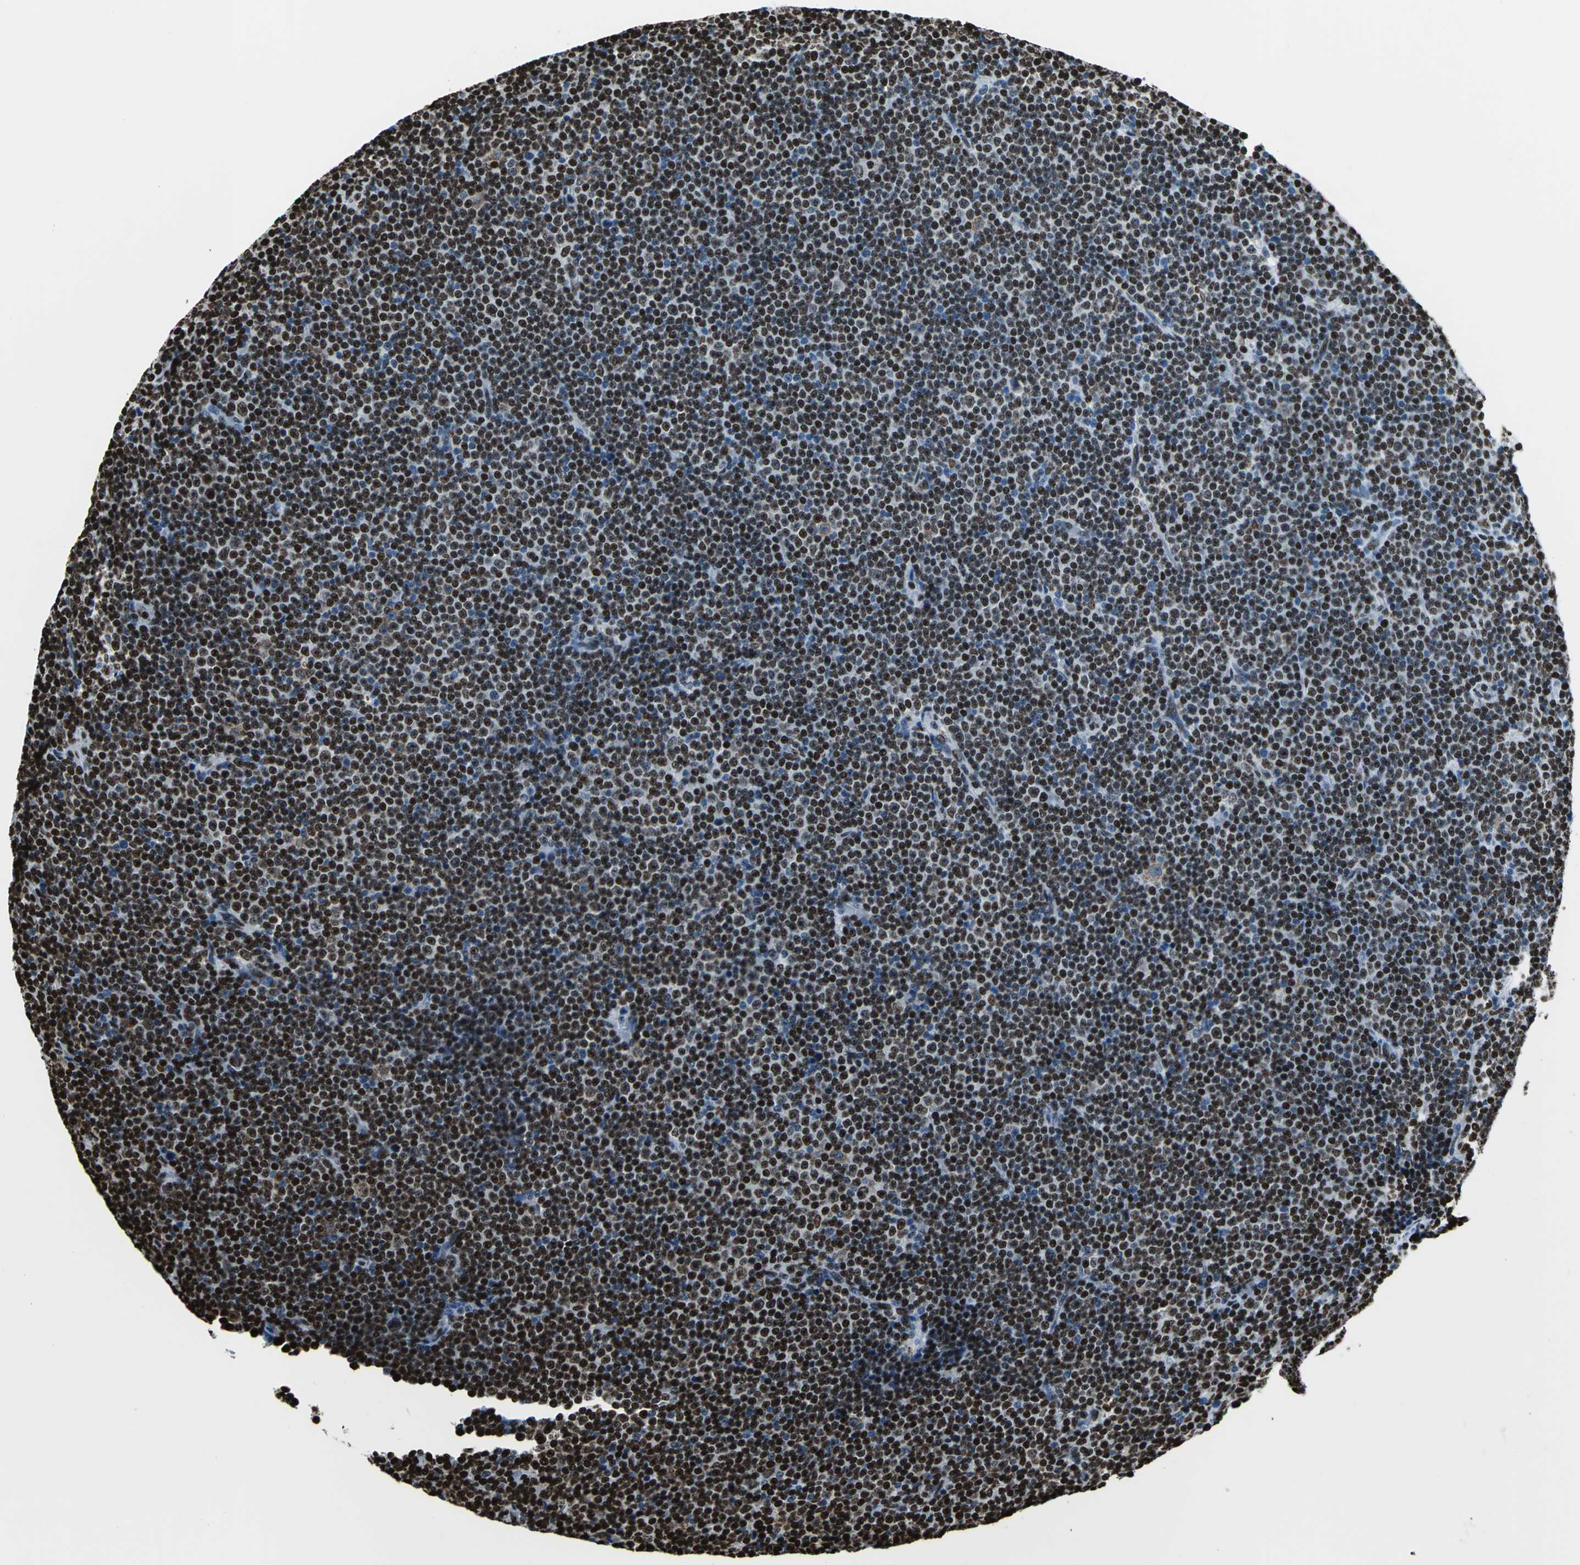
{"staining": {"intensity": "strong", "quantity": ">75%", "location": "nuclear"}, "tissue": "lymphoma", "cell_type": "Tumor cells", "image_type": "cancer", "snomed": [{"axis": "morphology", "description": "Malignant lymphoma, non-Hodgkin's type, Low grade"}, {"axis": "topography", "description": "Lymph node"}], "caption": "The immunohistochemical stain shows strong nuclear expression in tumor cells of lymphoma tissue.", "gene": "APEX1", "patient": {"sex": "female", "age": 67}}